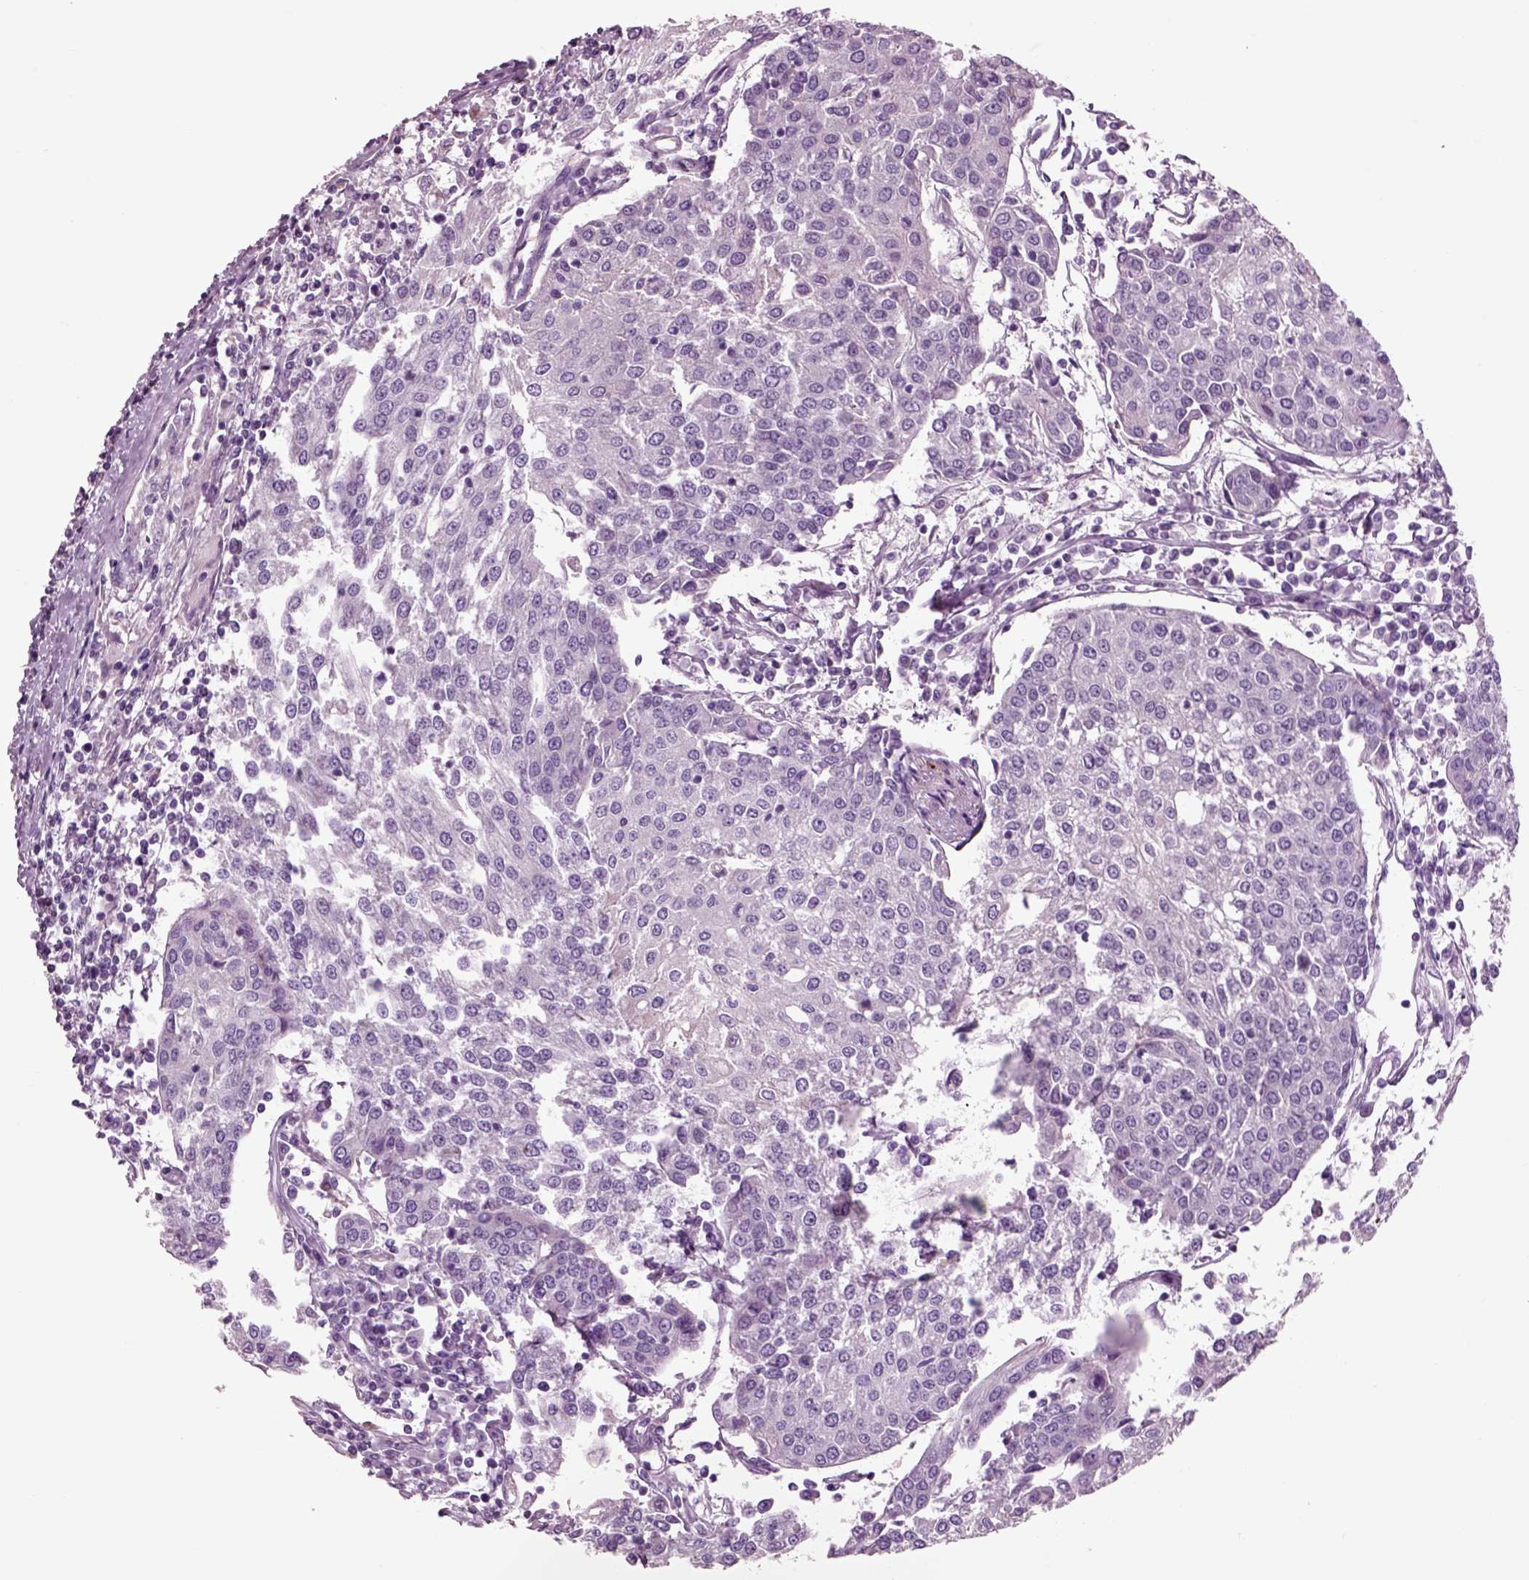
{"staining": {"intensity": "negative", "quantity": "none", "location": "none"}, "tissue": "urothelial cancer", "cell_type": "Tumor cells", "image_type": "cancer", "snomed": [{"axis": "morphology", "description": "Urothelial carcinoma, High grade"}, {"axis": "topography", "description": "Urinary bladder"}], "caption": "IHC of human high-grade urothelial carcinoma exhibits no positivity in tumor cells.", "gene": "CHGB", "patient": {"sex": "female", "age": 85}}